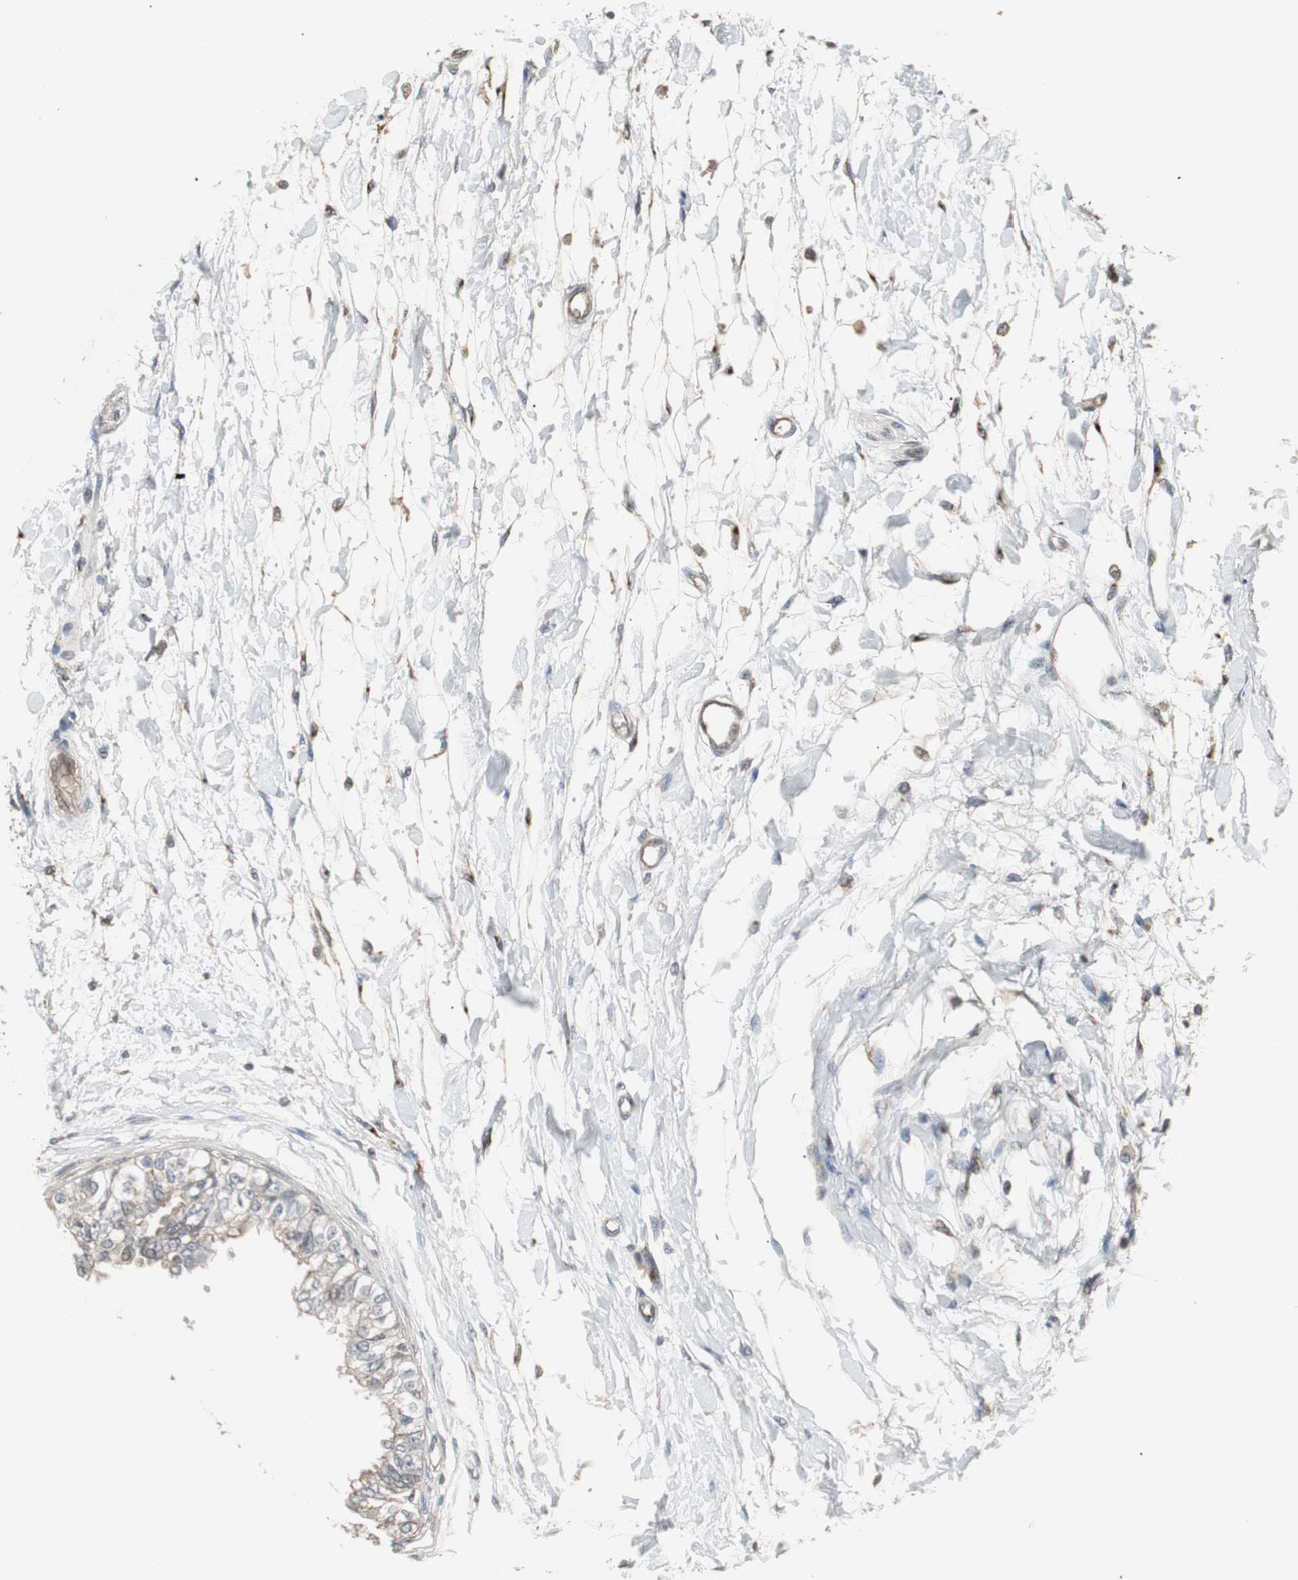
{"staining": {"intensity": "weak", "quantity": ">75%", "location": "cytoplasmic/membranous"}, "tissue": "epididymis", "cell_type": "Glandular cells", "image_type": "normal", "snomed": [{"axis": "morphology", "description": "Normal tissue, NOS"}, {"axis": "morphology", "description": "Adenocarcinoma, metastatic, NOS"}, {"axis": "topography", "description": "Testis"}, {"axis": "topography", "description": "Epididymis"}], "caption": "A micrograph showing weak cytoplasmic/membranous expression in about >75% of glandular cells in normal epididymis, as visualized by brown immunohistochemical staining.", "gene": "ATP2B2", "patient": {"sex": "male", "age": 26}}